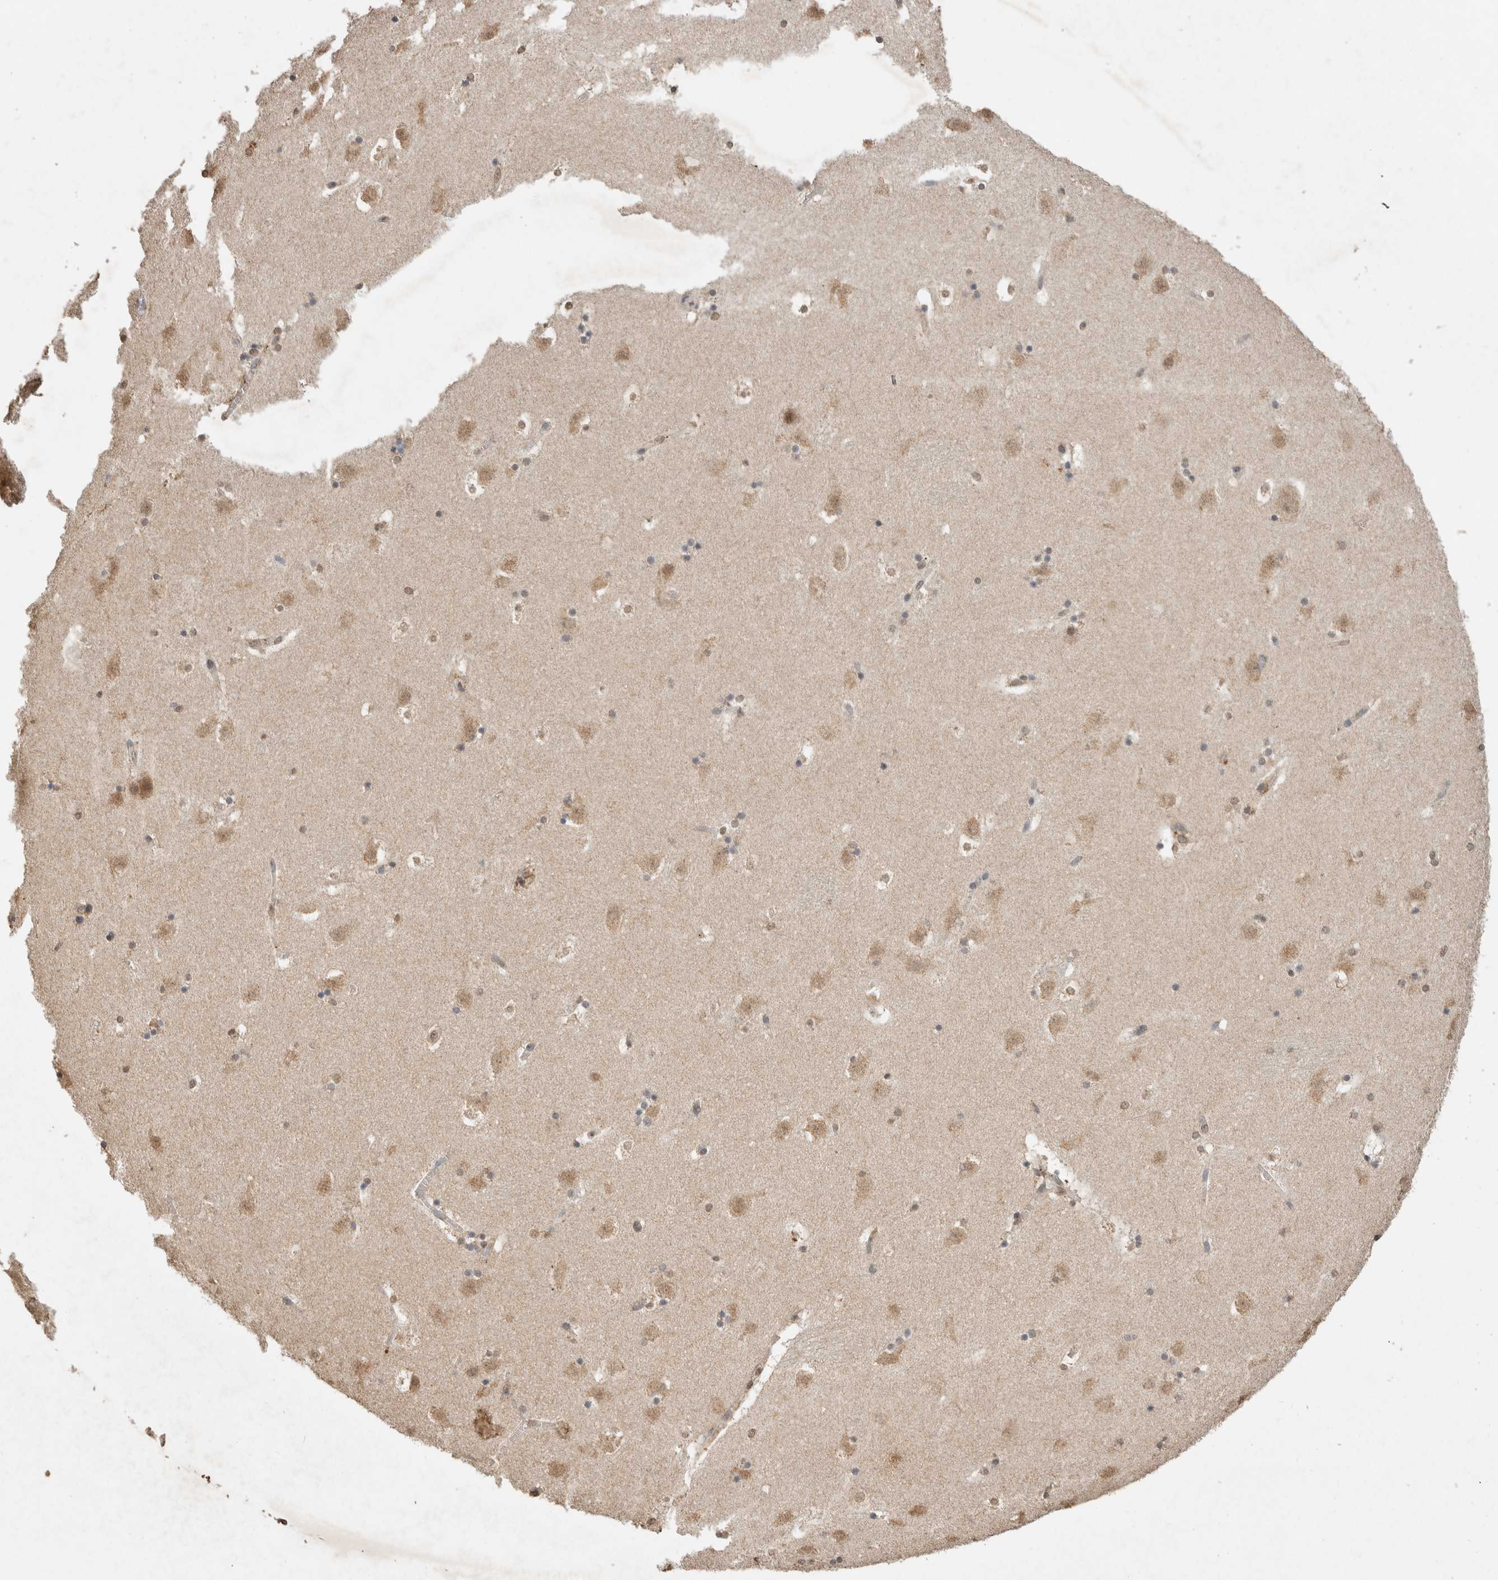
{"staining": {"intensity": "weak", "quantity": "25%-75%", "location": "cytoplasmic/membranous"}, "tissue": "caudate", "cell_type": "Glial cells", "image_type": "normal", "snomed": [{"axis": "morphology", "description": "Normal tissue, NOS"}, {"axis": "topography", "description": "Lateral ventricle wall"}], "caption": "Immunohistochemical staining of normal human caudate exhibits 25%-75% levels of weak cytoplasmic/membranous protein expression in approximately 25%-75% of glial cells.", "gene": "FAM3A", "patient": {"sex": "male", "age": 45}}